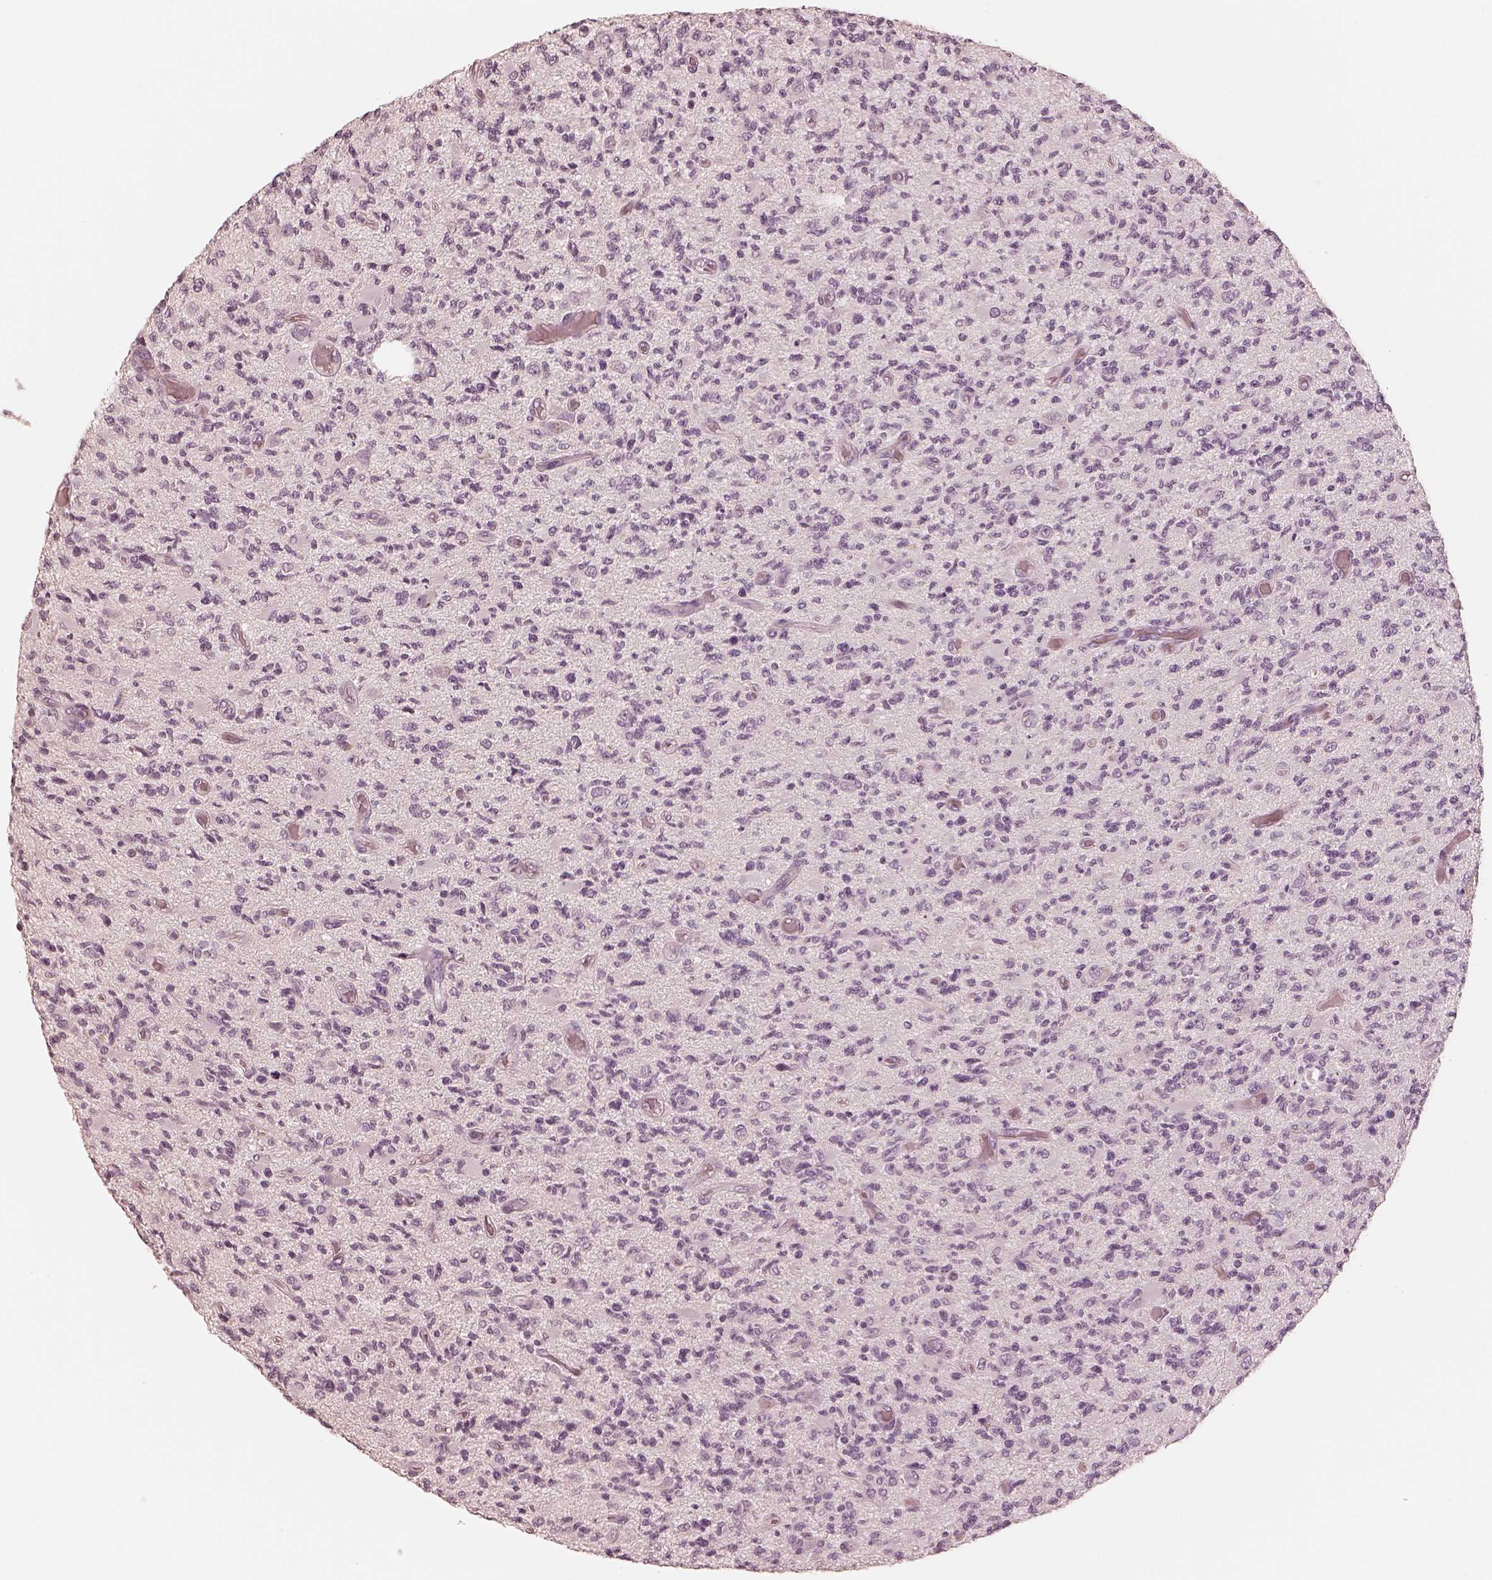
{"staining": {"intensity": "negative", "quantity": "none", "location": "none"}, "tissue": "glioma", "cell_type": "Tumor cells", "image_type": "cancer", "snomed": [{"axis": "morphology", "description": "Glioma, malignant, High grade"}, {"axis": "topography", "description": "Brain"}], "caption": "Tumor cells show no significant protein staining in glioma.", "gene": "CALR3", "patient": {"sex": "female", "age": 63}}